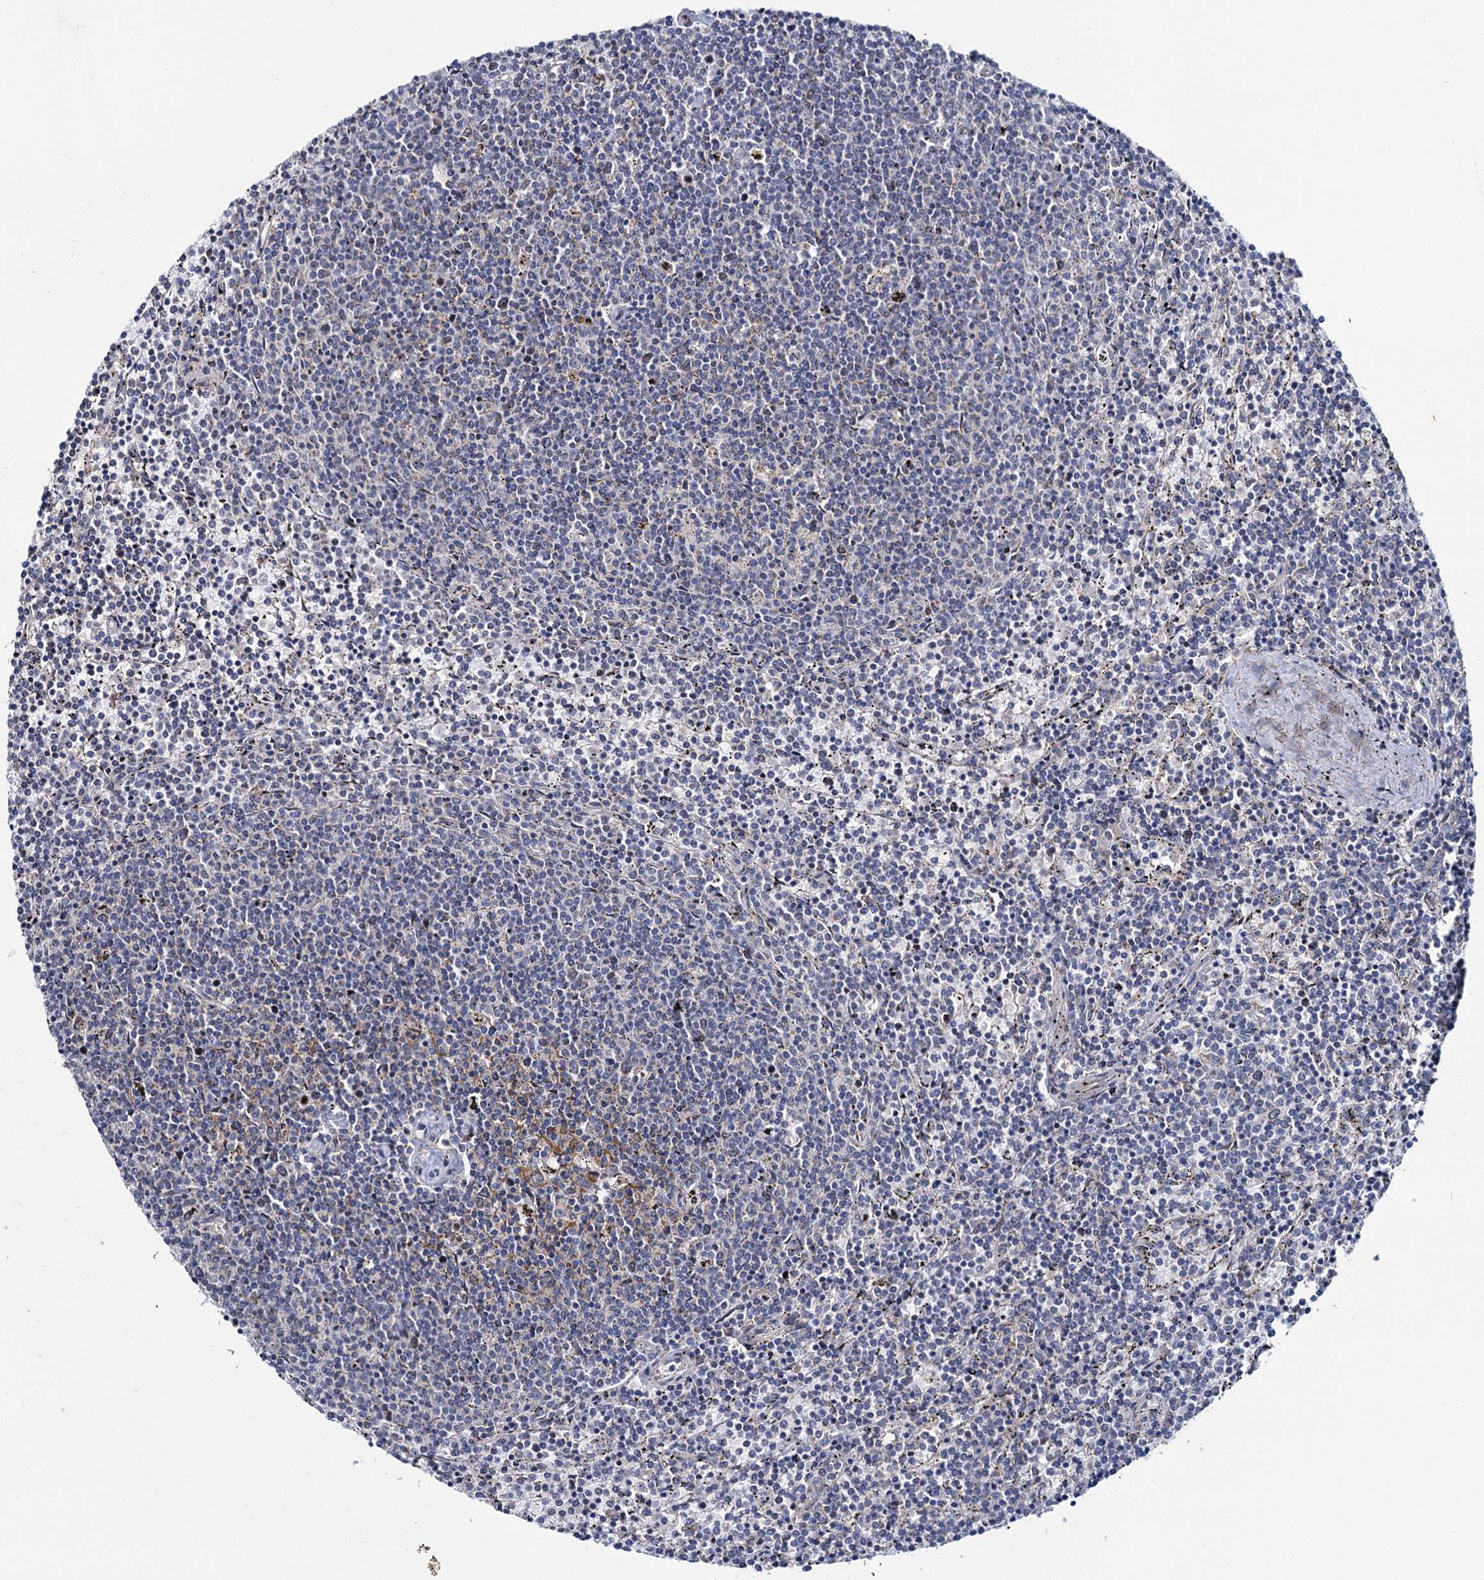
{"staining": {"intensity": "negative", "quantity": "none", "location": "none"}, "tissue": "lymphoma", "cell_type": "Tumor cells", "image_type": "cancer", "snomed": [{"axis": "morphology", "description": "Malignant lymphoma, non-Hodgkin's type, Low grade"}, {"axis": "topography", "description": "Spleen"}], "caption": "Tumor cells show no significant protein positivity in lymphoma. (Brightfield microscopy of DAB IHC at high magnification).", "gene": "DCUN1D2", "patient": {"sex": "female", "age": 50}}